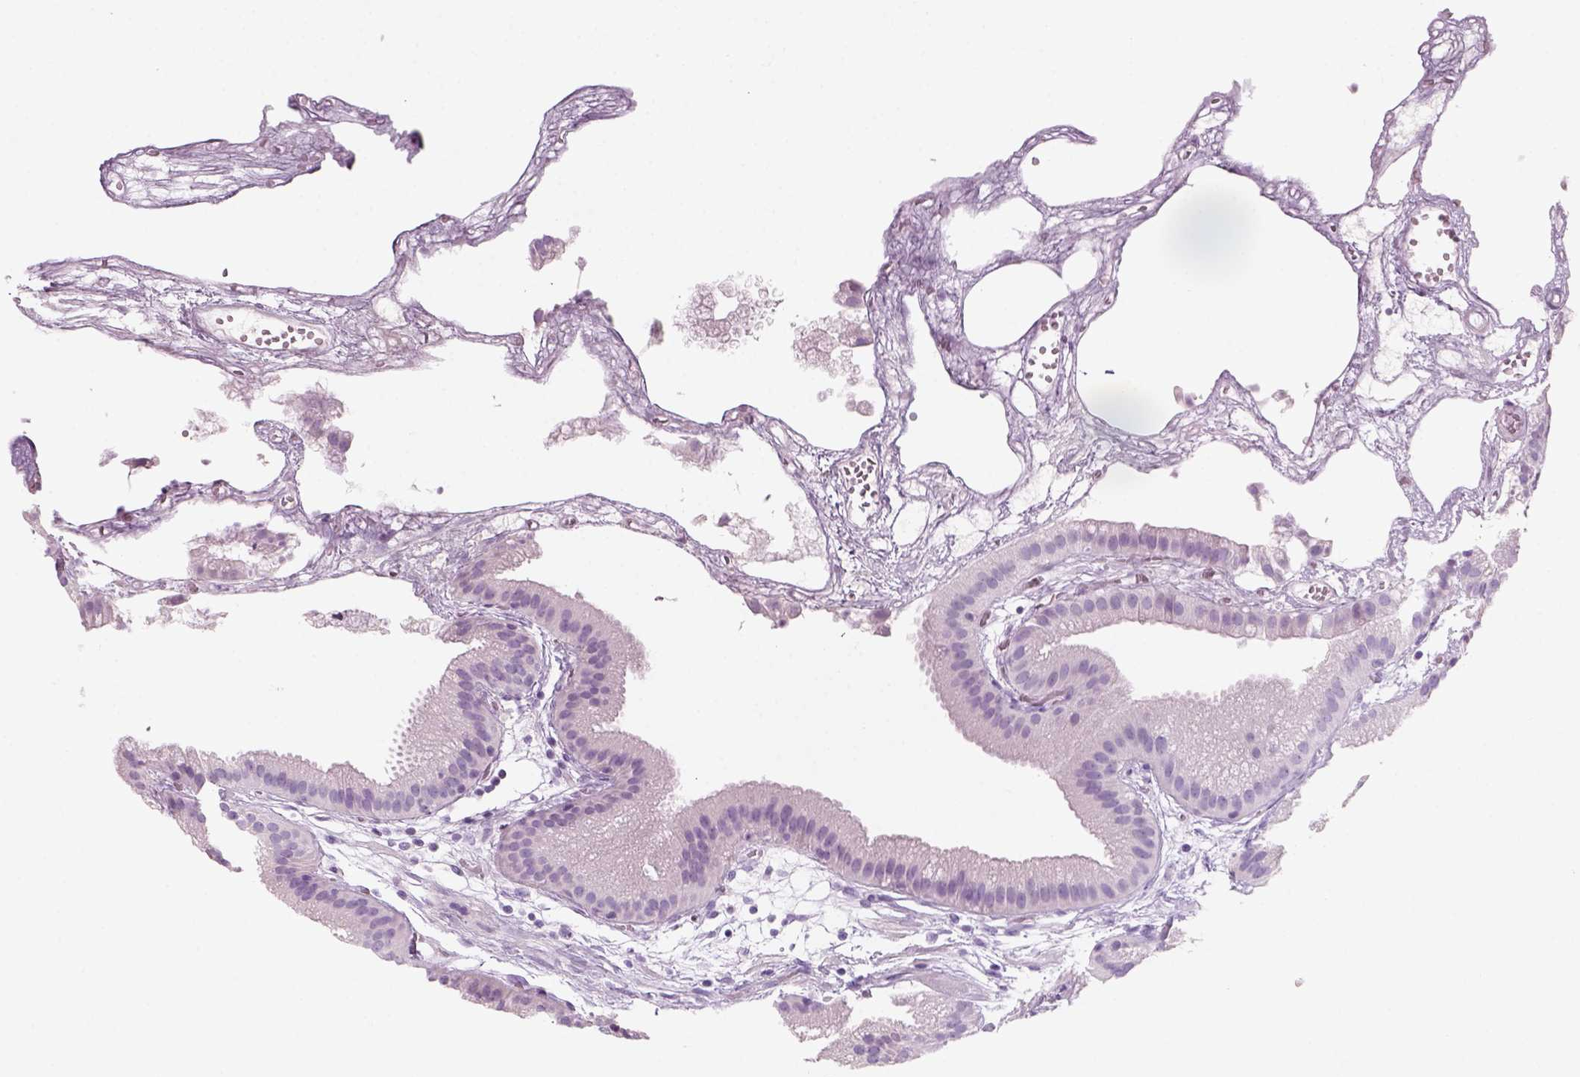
{"staining": {"intensity": "negative", "quantity": "none", "location": "none"}, "tissue": "gallbladder", "cell_type": "Glandular cells", "image_type": "normal", "snomed": [{"axis": "morphology", "description": "Normal tissue, NOS"}, {"axis": "topography", "description": "Gallbladder"}], "caption": "A high-resolution micrograph shows immunohistochemistry staining of benign gallbladder, which reveals no significant positivity in glandular cells.", "gene": "KRTAP11", "patient": {"sex": "female", "age": 63}}